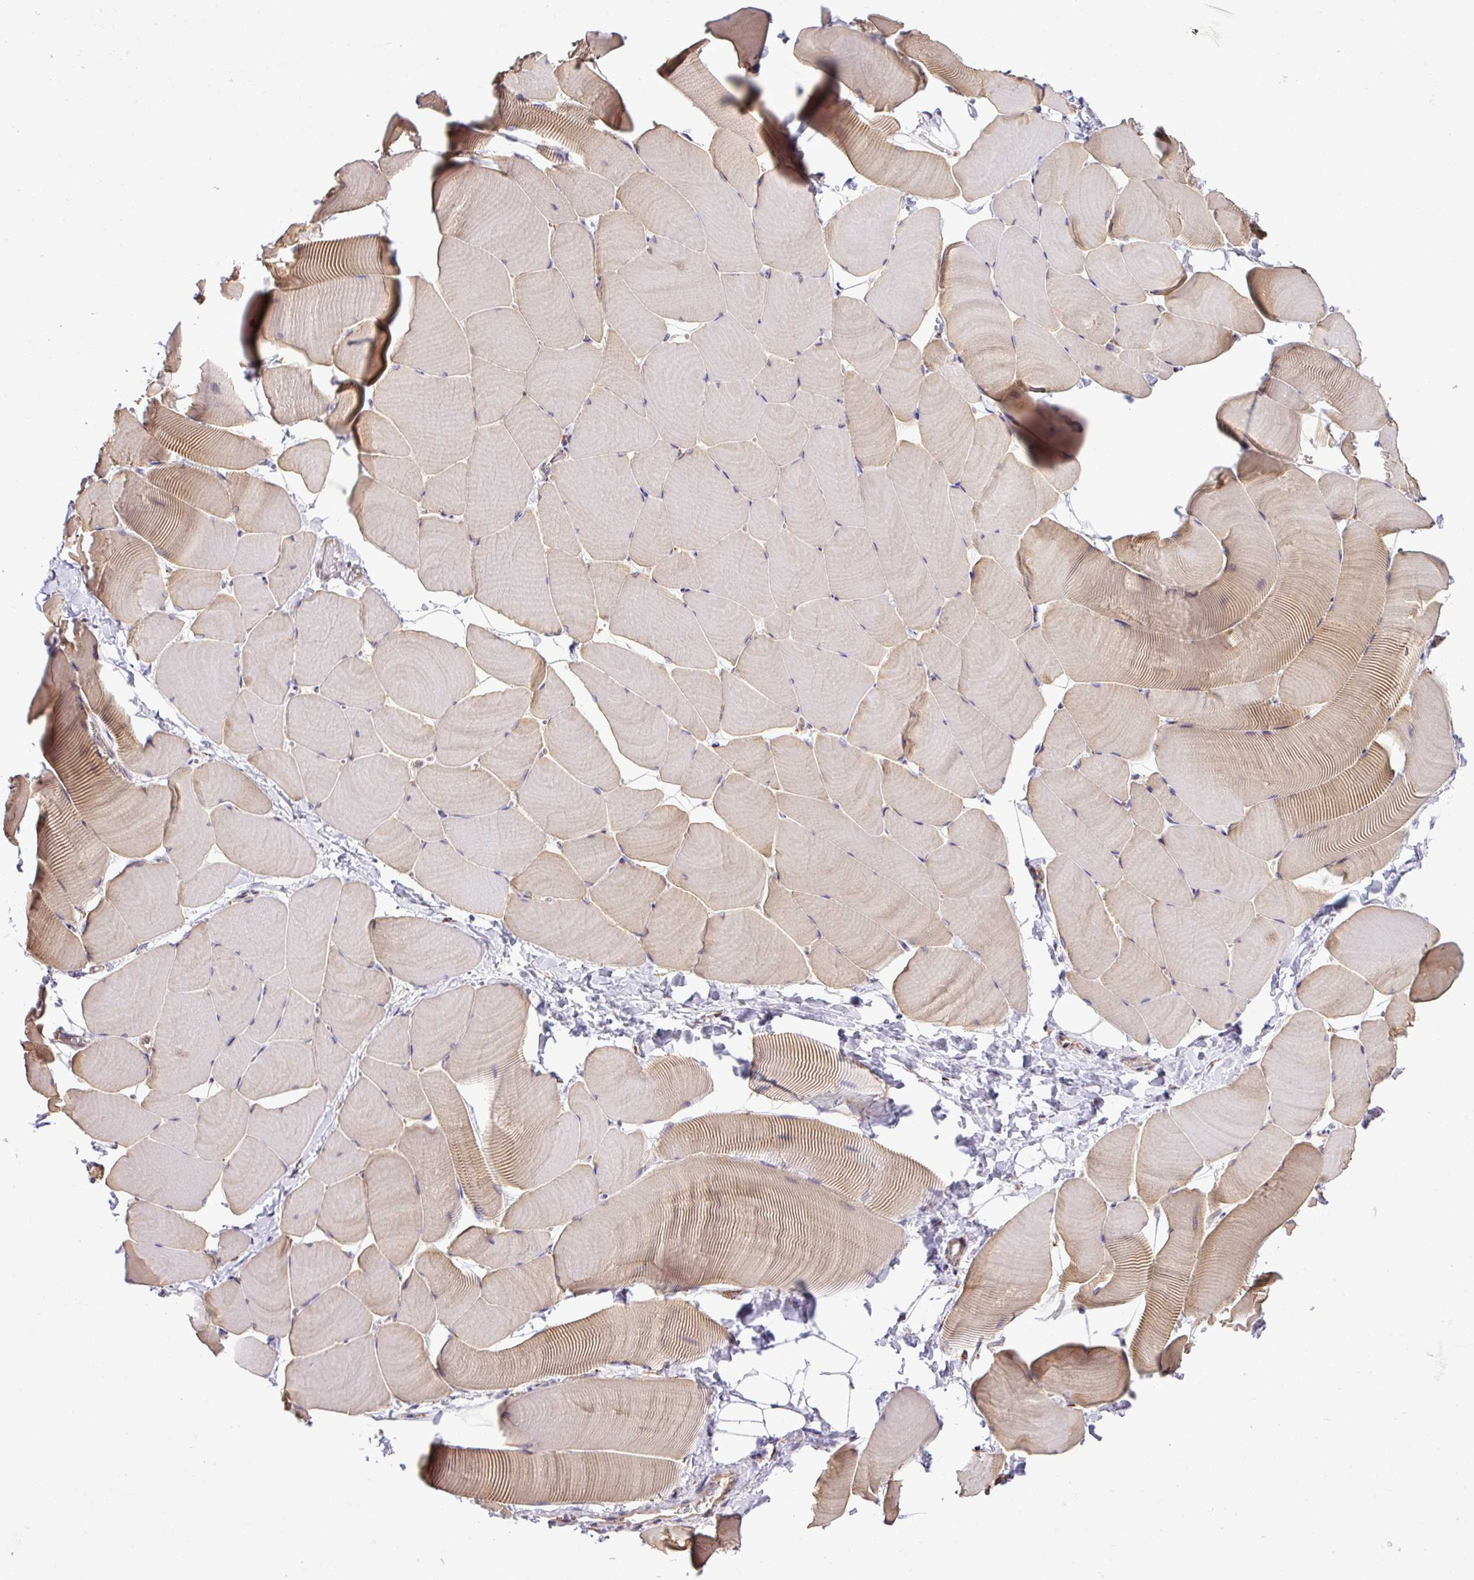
{"staining": {"intensity": "weak", "quantity": "25%-75%", "location": "cytoplasmic/membranous"}, "tissue": "skeletal muscle", "cell_type": "Myocytes", "image_type": "normal", "snomed": [{"axis": "morphology", "description": "Normal tissue, NOS"}, {"axis": "topography", "description": "Skeletal muscle"}], "caption": "A high-resolution image shows IHC staining of normal skeletal muscle, which reveals weak cytoplasmic/membranous expression in about 25%-75% of myocytes.", "gene": "CFAP97", "patient": {"sex": "male", "age": 25}}